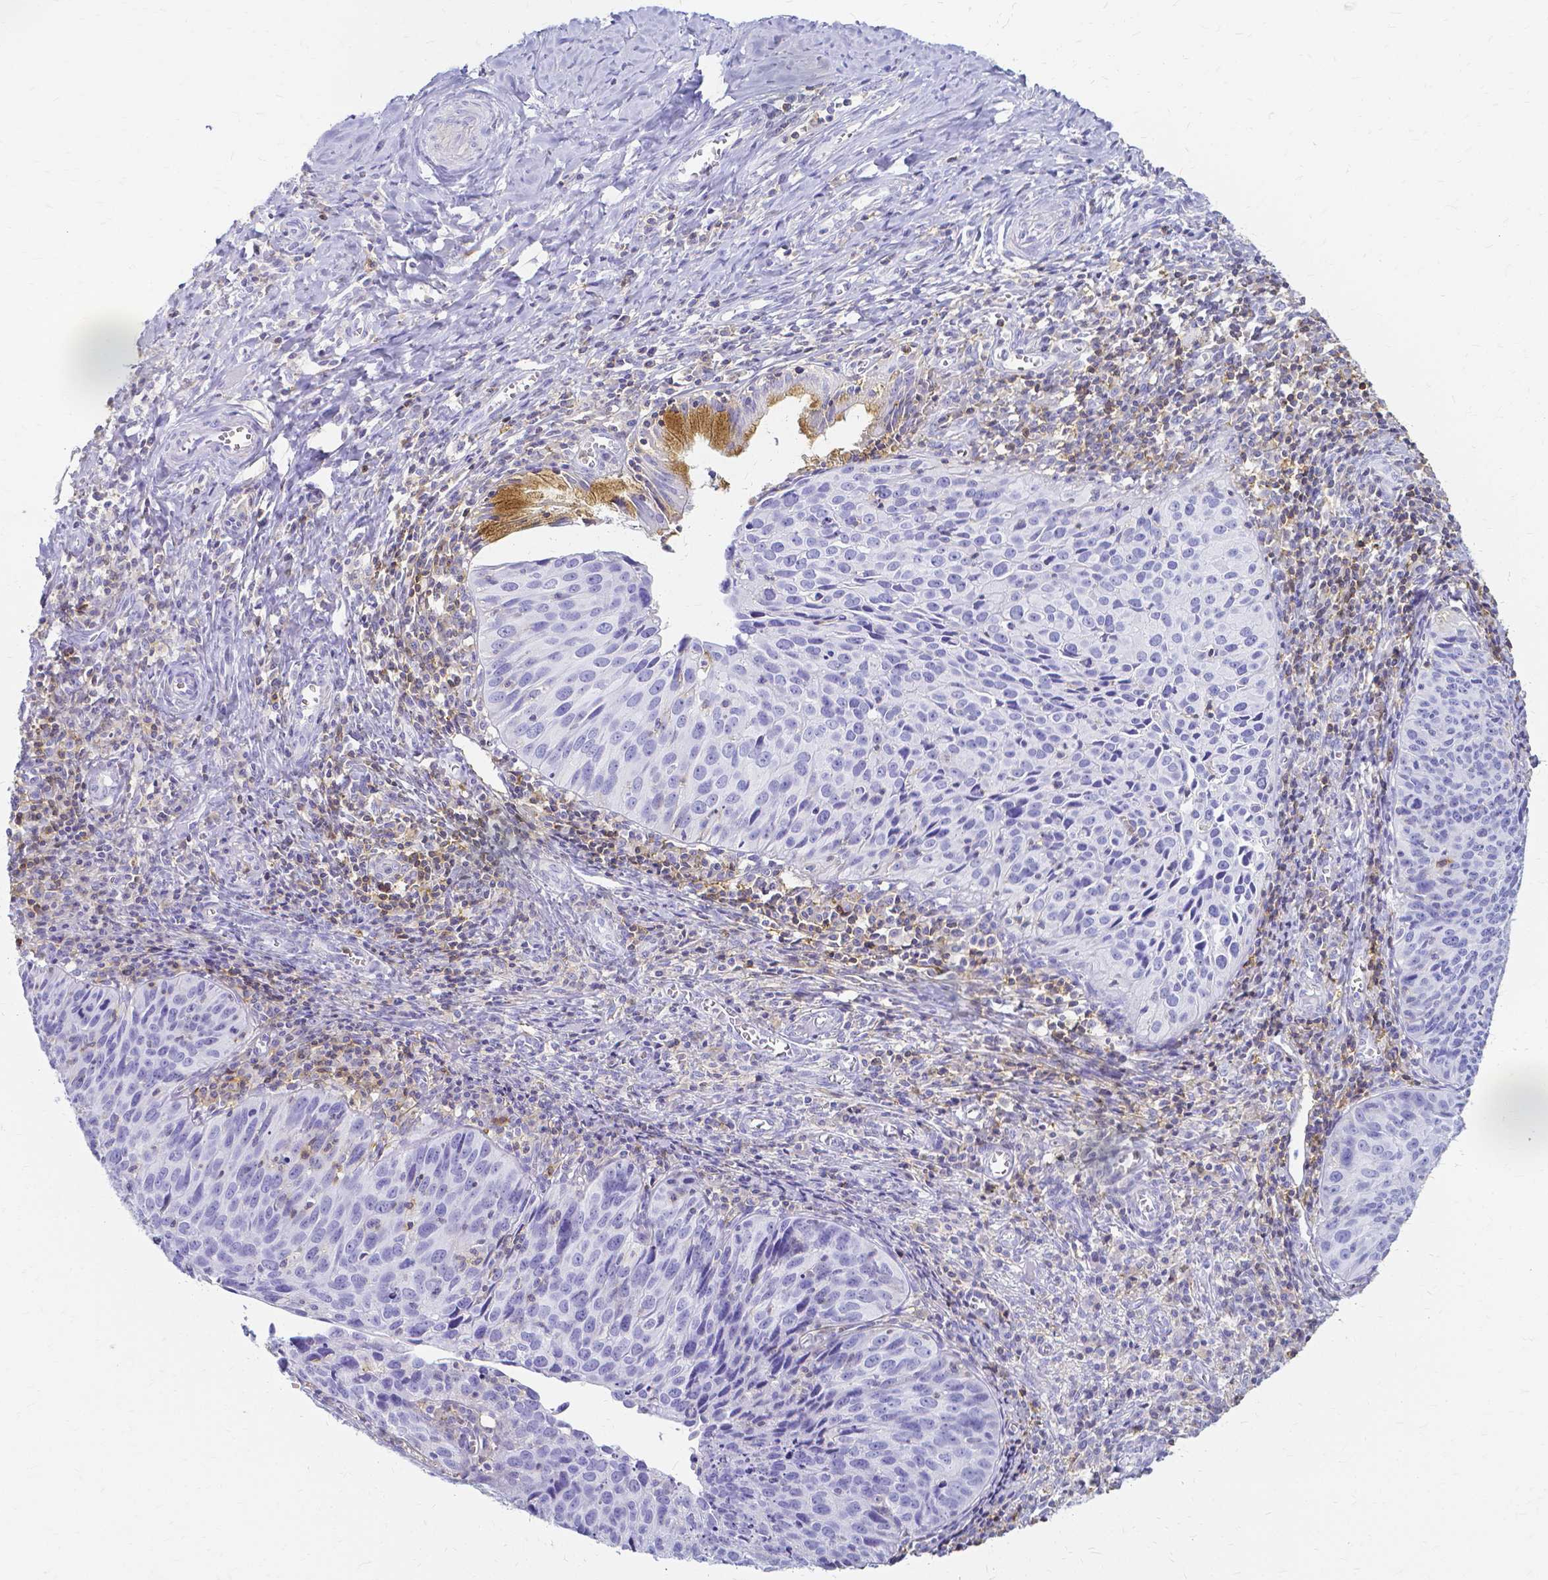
{"staining": {"intensity": "moderate", "quantity": "<25%", "location": "cytoplasmic/membranous"}, "tissue": "cervical cancer", "cell_type": "Tumor cells", "image_type": "cancer", "snomed": [{"axis": "morphology", "description": "Squamous cell carcinoma, NOS"}, {"axis": "topography", "description": "Cervix"}], "caption": "A brown stain highlights moderate cytoplasmic/membranous positivity of a protein in human cervical cancer (squamous cell carcinoma) tumor cells.", "gene": "HSPA12A", "patient": {"sex": "female", "age": 31}}